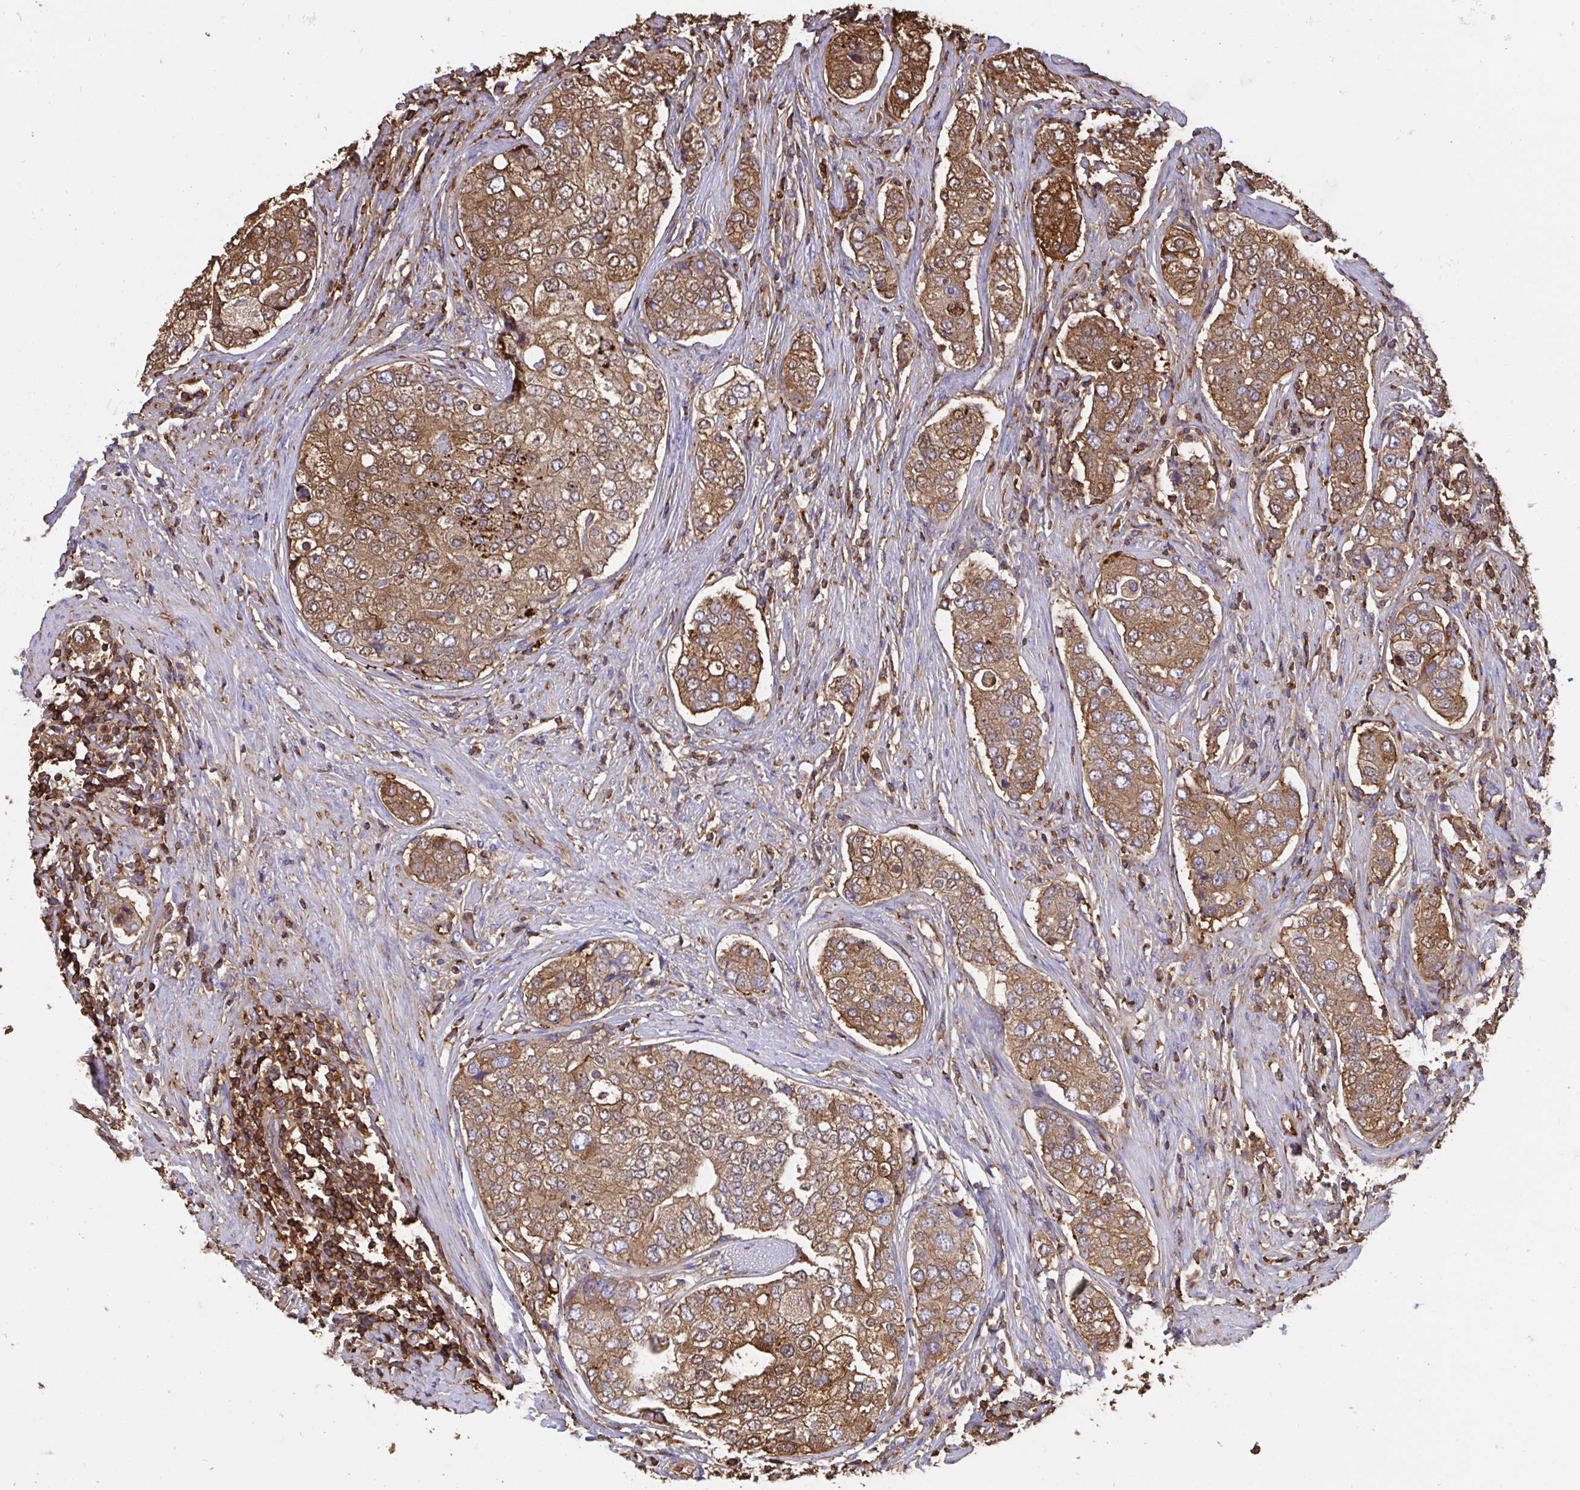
{"staining": {"intensity": "moderate", "quantity": ">75%", "location": "cytoplasmic/membranous"}, "tissue": "prostate cancer", "cell_type": "Tumor cells", "image_type": "cancer", "snomed": [{"axis": "morphology", "description": "Adenocarcinoma, High grade"}, {"axis": "topography", "description": "Prostate"}], "caption": "This image demonstrates immunohistochemistry (IHC) staining of prostate cancer (high-grade adenocarcinoma), with medium moderate cytoplasmic/membranous expression in about >75% of tumor cells.", "gene": "CFL1", "patient": {"sex": "male", "age": 60}}